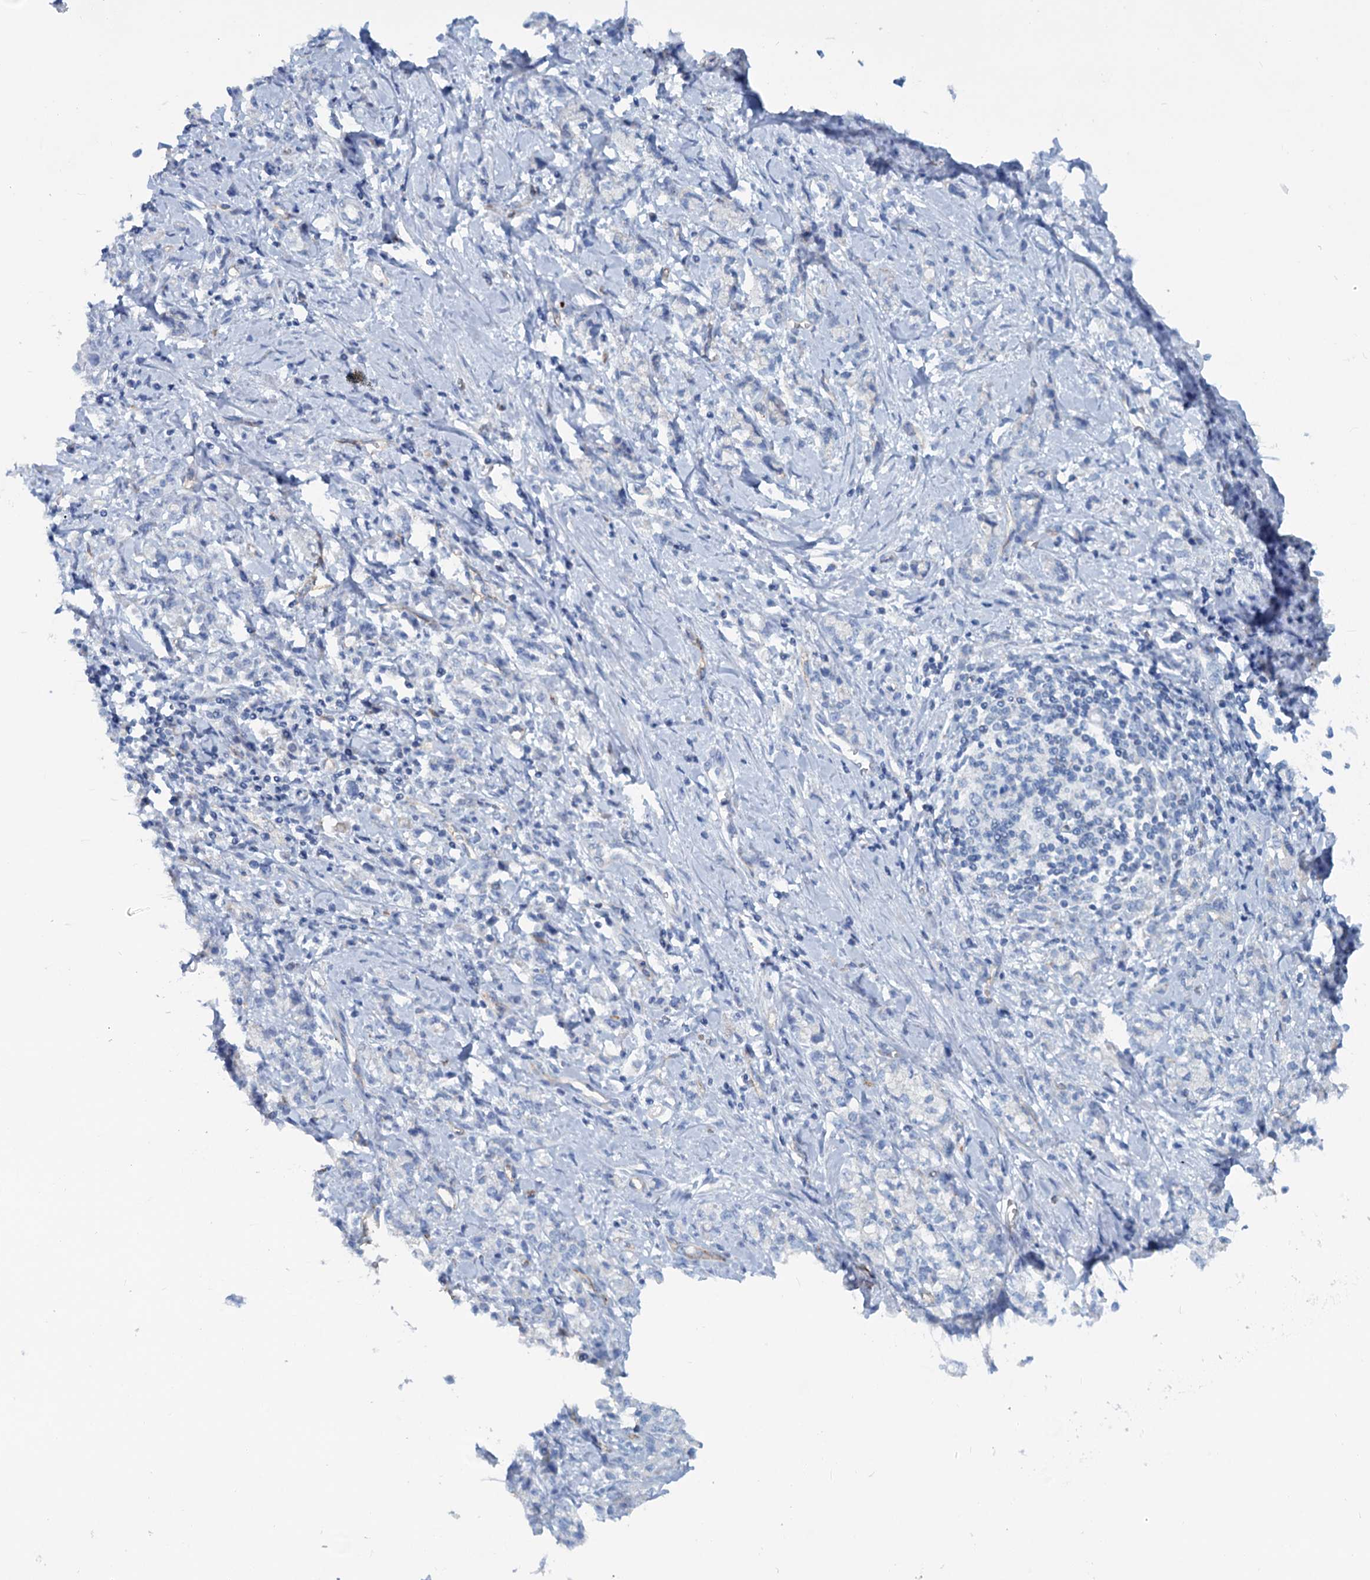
{"staining": {"intensity": "negative", "quantity": "none", "location": "none"}, "tissue": "stomach cancer", "cell_type": "Tumor cells", "image_type": "cancer", "snomed": [{"axis": "morphology", "description": "Adenocarcinoma, NOS"}, {"axis": "topography", "description": "Stomach"}], "caption": "Tumor cells show no significant positivity in stomach adenocarcinoma.", "gene": "SLC1A3", "patient": {"sex": "female", "age": 76}}